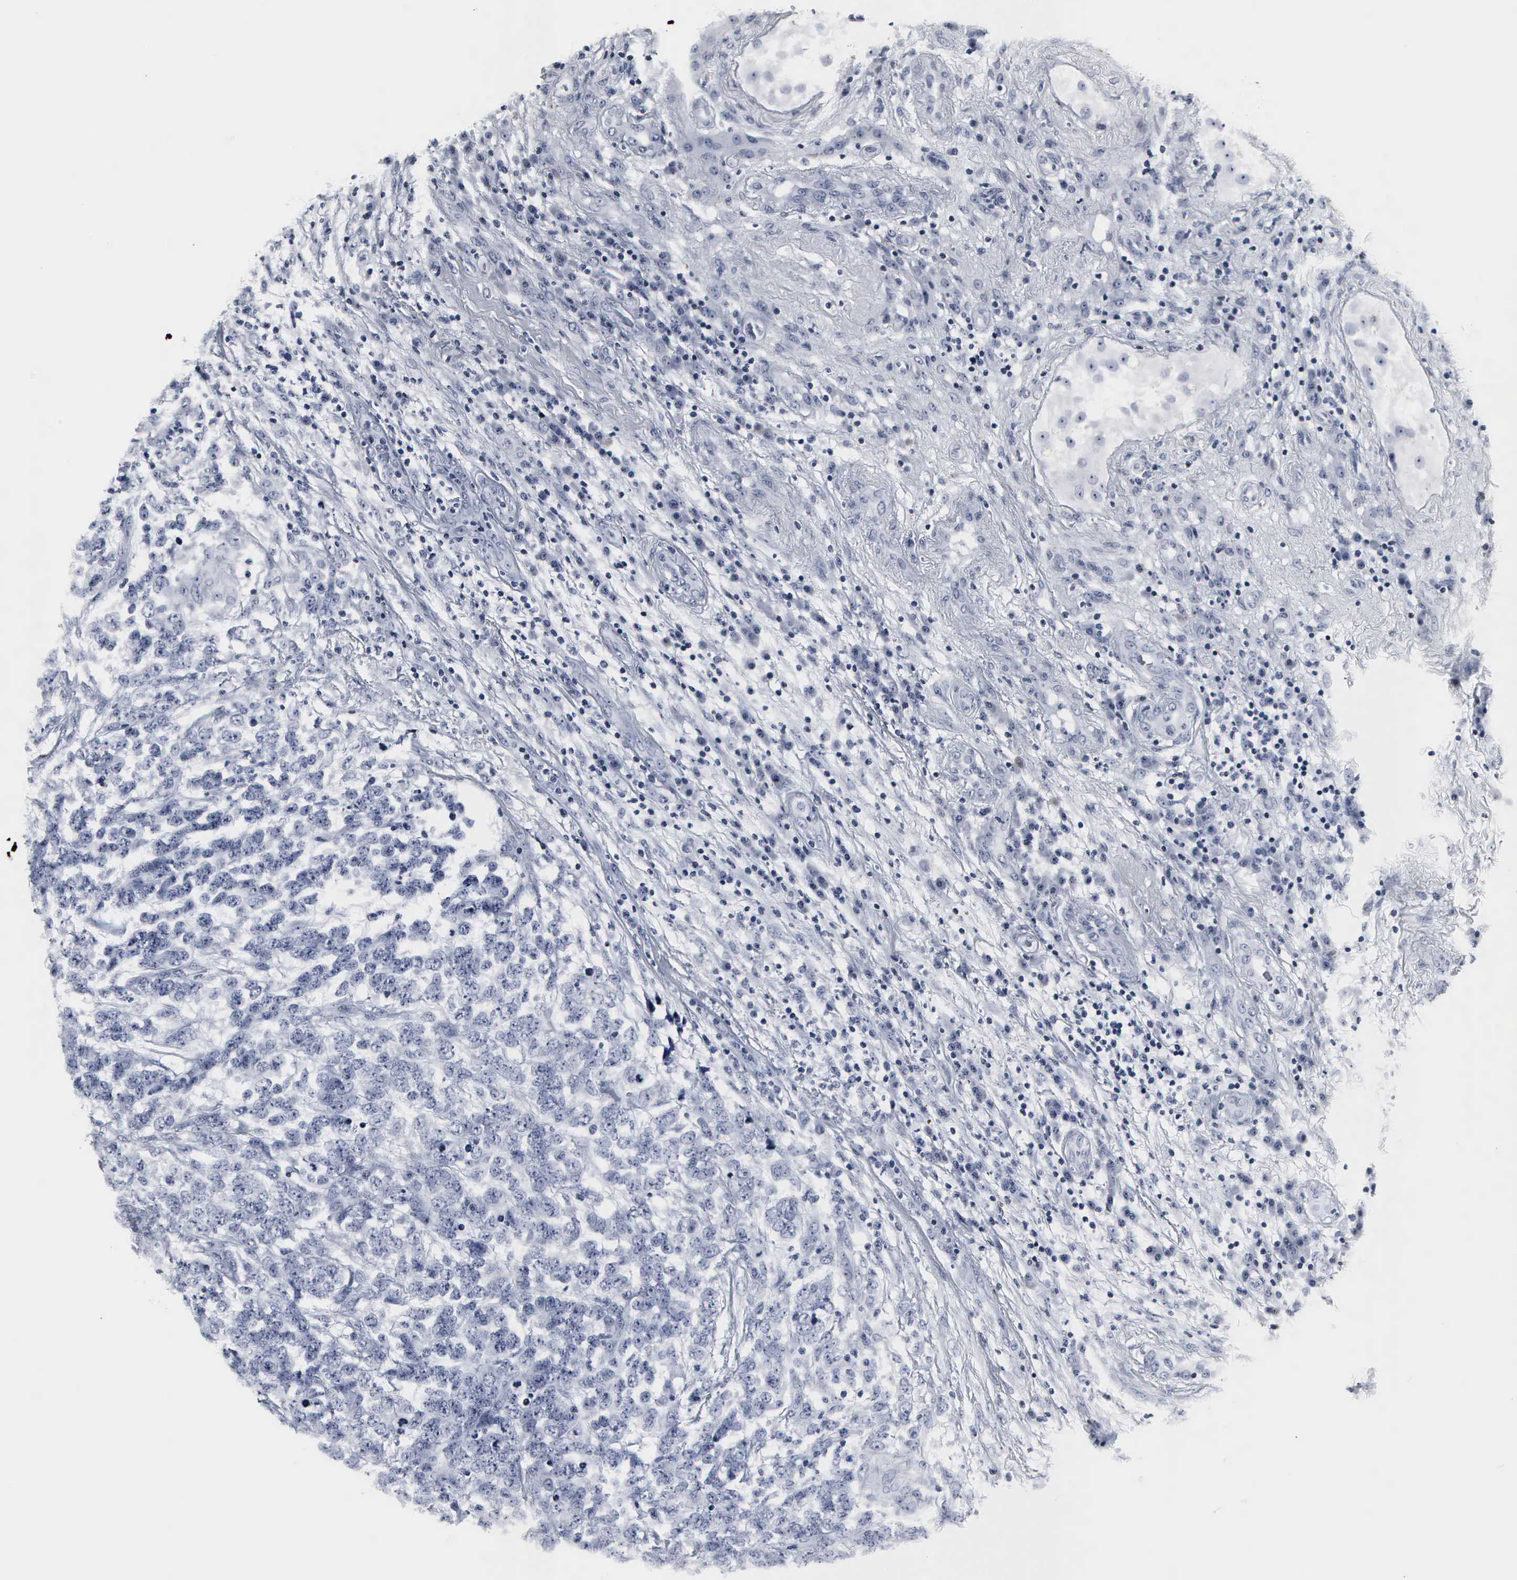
{"staining": {"intensity": "negative", "quantity": "none", "location": "none"}, "tissue": "testis cancer", "cell_type": "Tumor cells", "image_type": "cancer", "snomed": [{"axis": "morphology", "description": "Carcinoma, Embryonal, NOS"}, {"axis": "topography", "description": "Testis"}], "caption": "Histopathology image shows no protein expression in tumor cells of testis cancer (embryonal carcinoma) tissue. The staining is performed using DAB brown chromogen with nuclei counter-stained in using hematoxylin.", "gene": "DGCR2", "patient": {"sex": "male", "age": 26}}